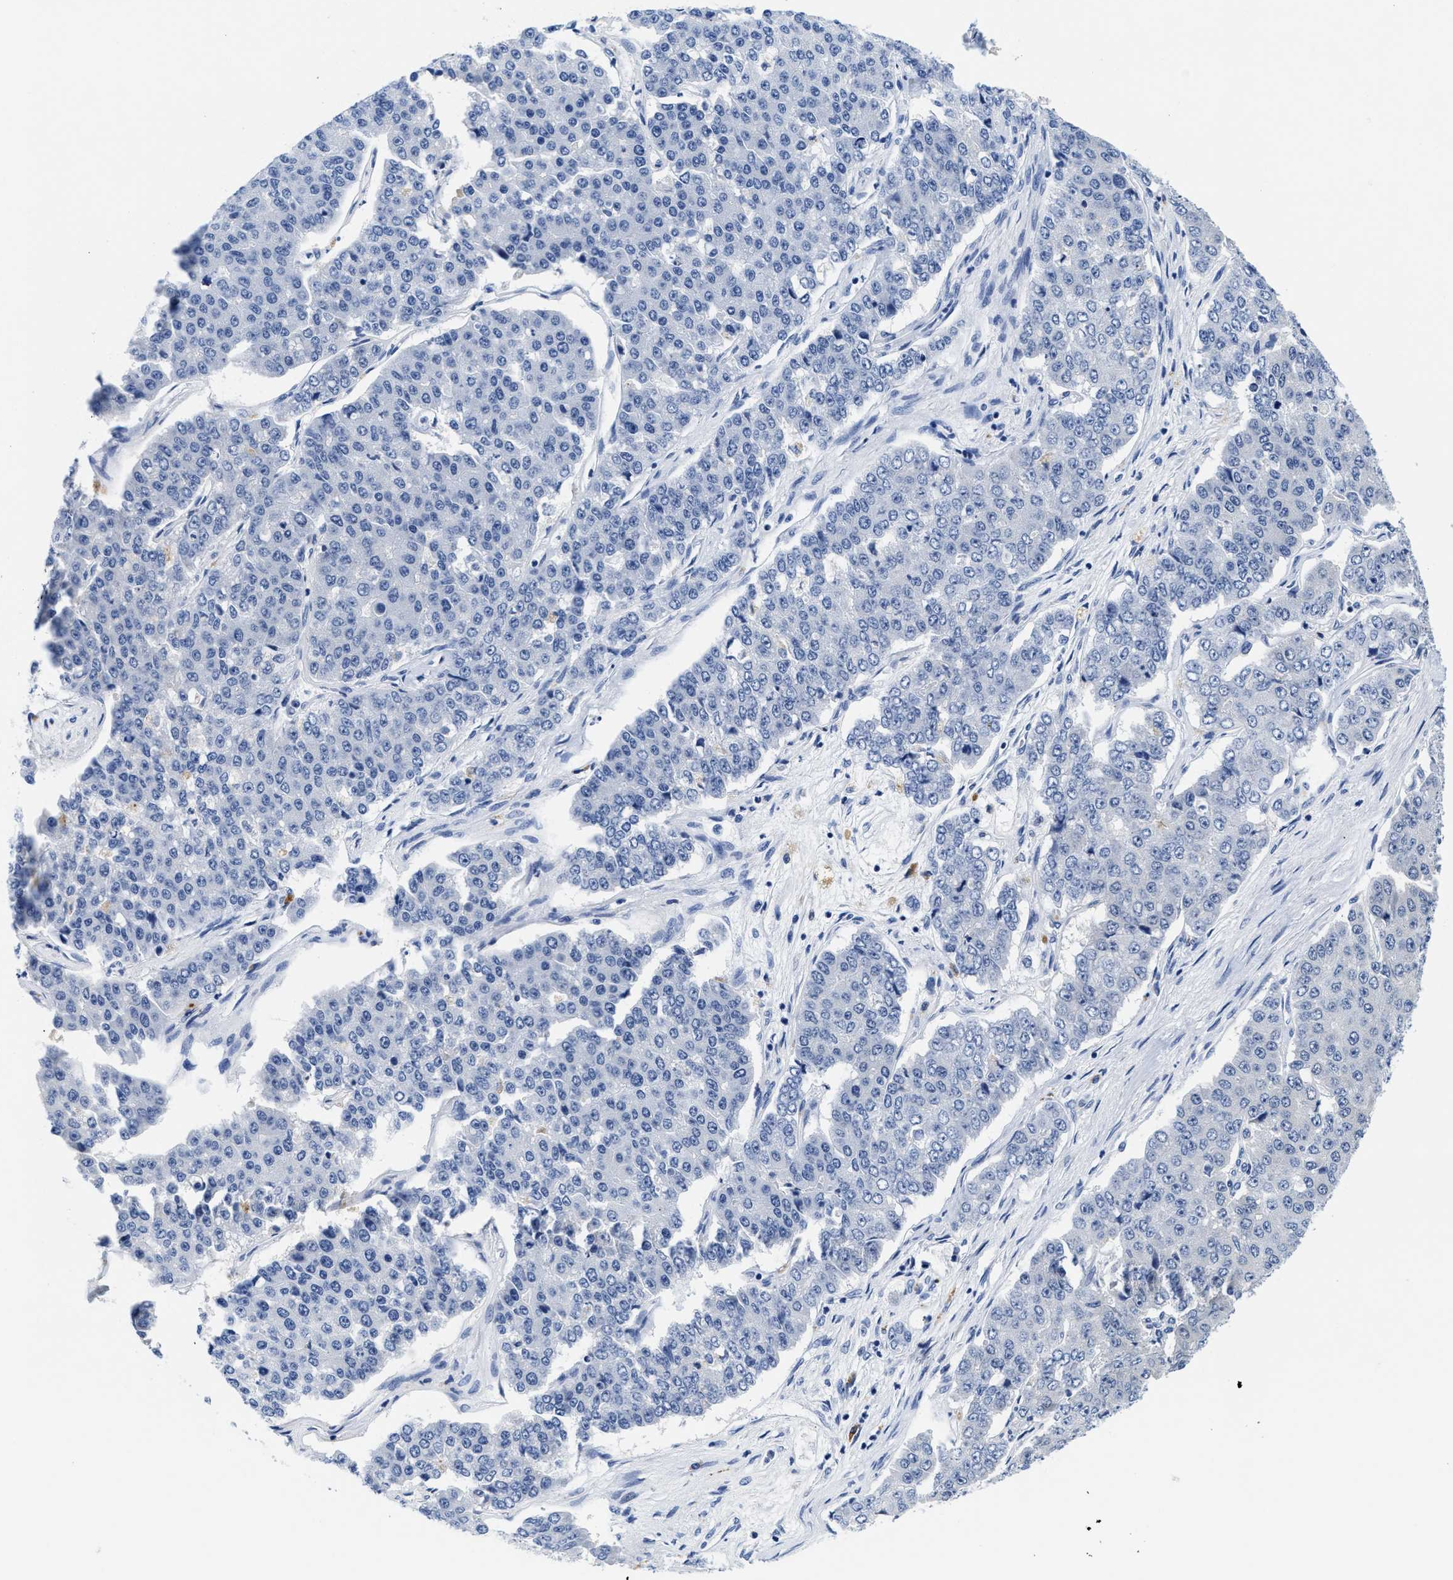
{"staining": {"intensity": "negative", "quantity": "none", "location": "none"}, "tissue": "pancreatic cancer", "cell_type": "Tumor cells", "image_type": "cancer", "snomed": [{"axis": "morphology", "description": "Adenocarcinoma, NOS"}, {"axis": "topography", "description": "Pancreas"}], "caption": "Tumor cells are negative for protein expression in human pancreatic cancer.", "gene": "TTC3", "patient": {"sex": "male", "age": 50}}